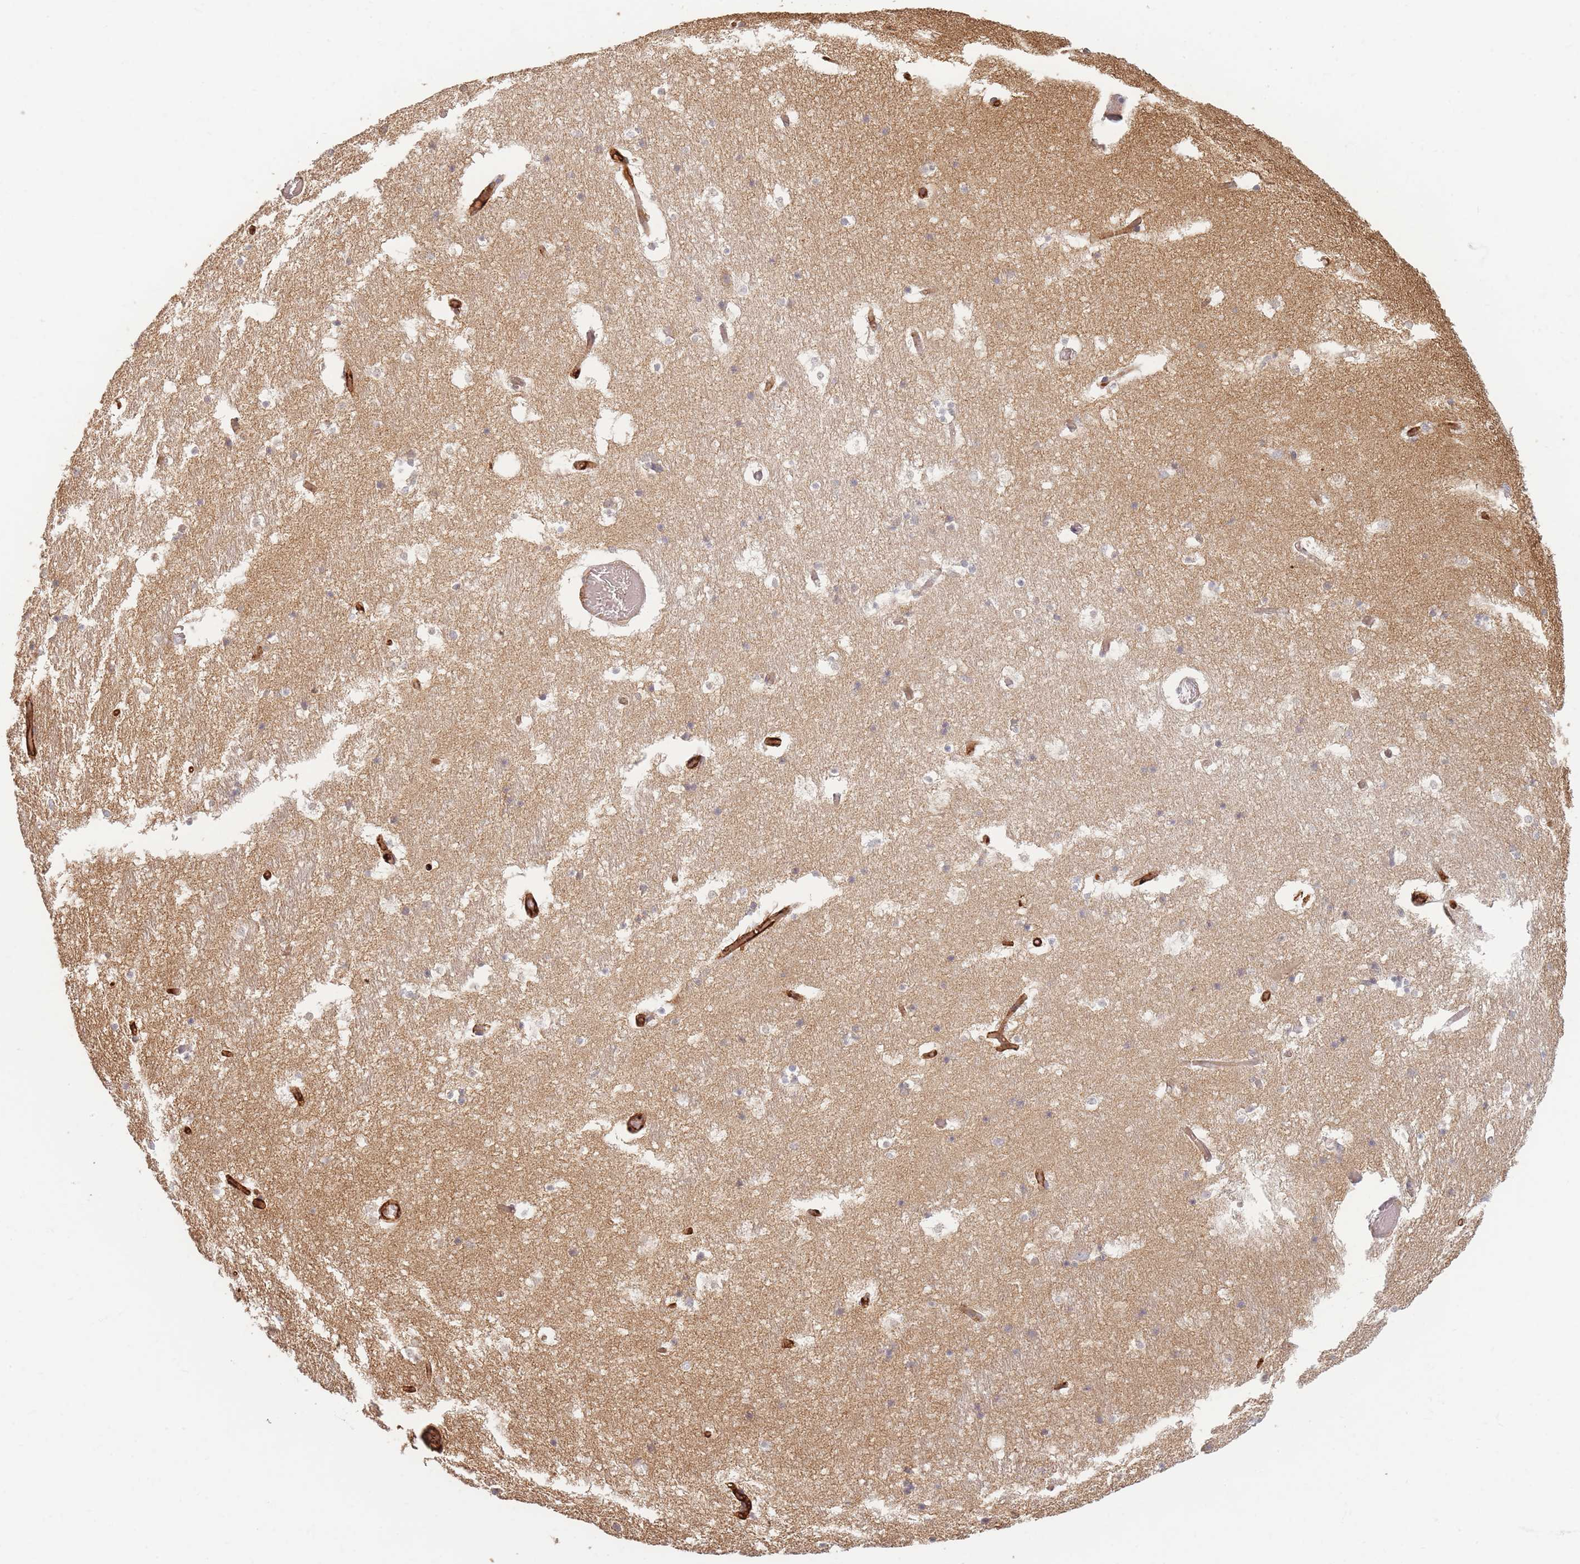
{"staining": {"intensity": "negative", "quantity": "none", "location": "none"}, "tissue": "hippocampus", "cell_type": "Glial cells", "image_type": "normal", "snomed": [{"axis": "morphology", "description": "Normal tissue, NOS"}, {"axis": "topography", "description": "Hippocampus"}], "caption": "This is a image of immunohistochemistry staining of unremarkable hippocampus, which shows no expression in glial cells.", "gene": "MRPS6", "patient": {"sex": "female", "age": 52}}